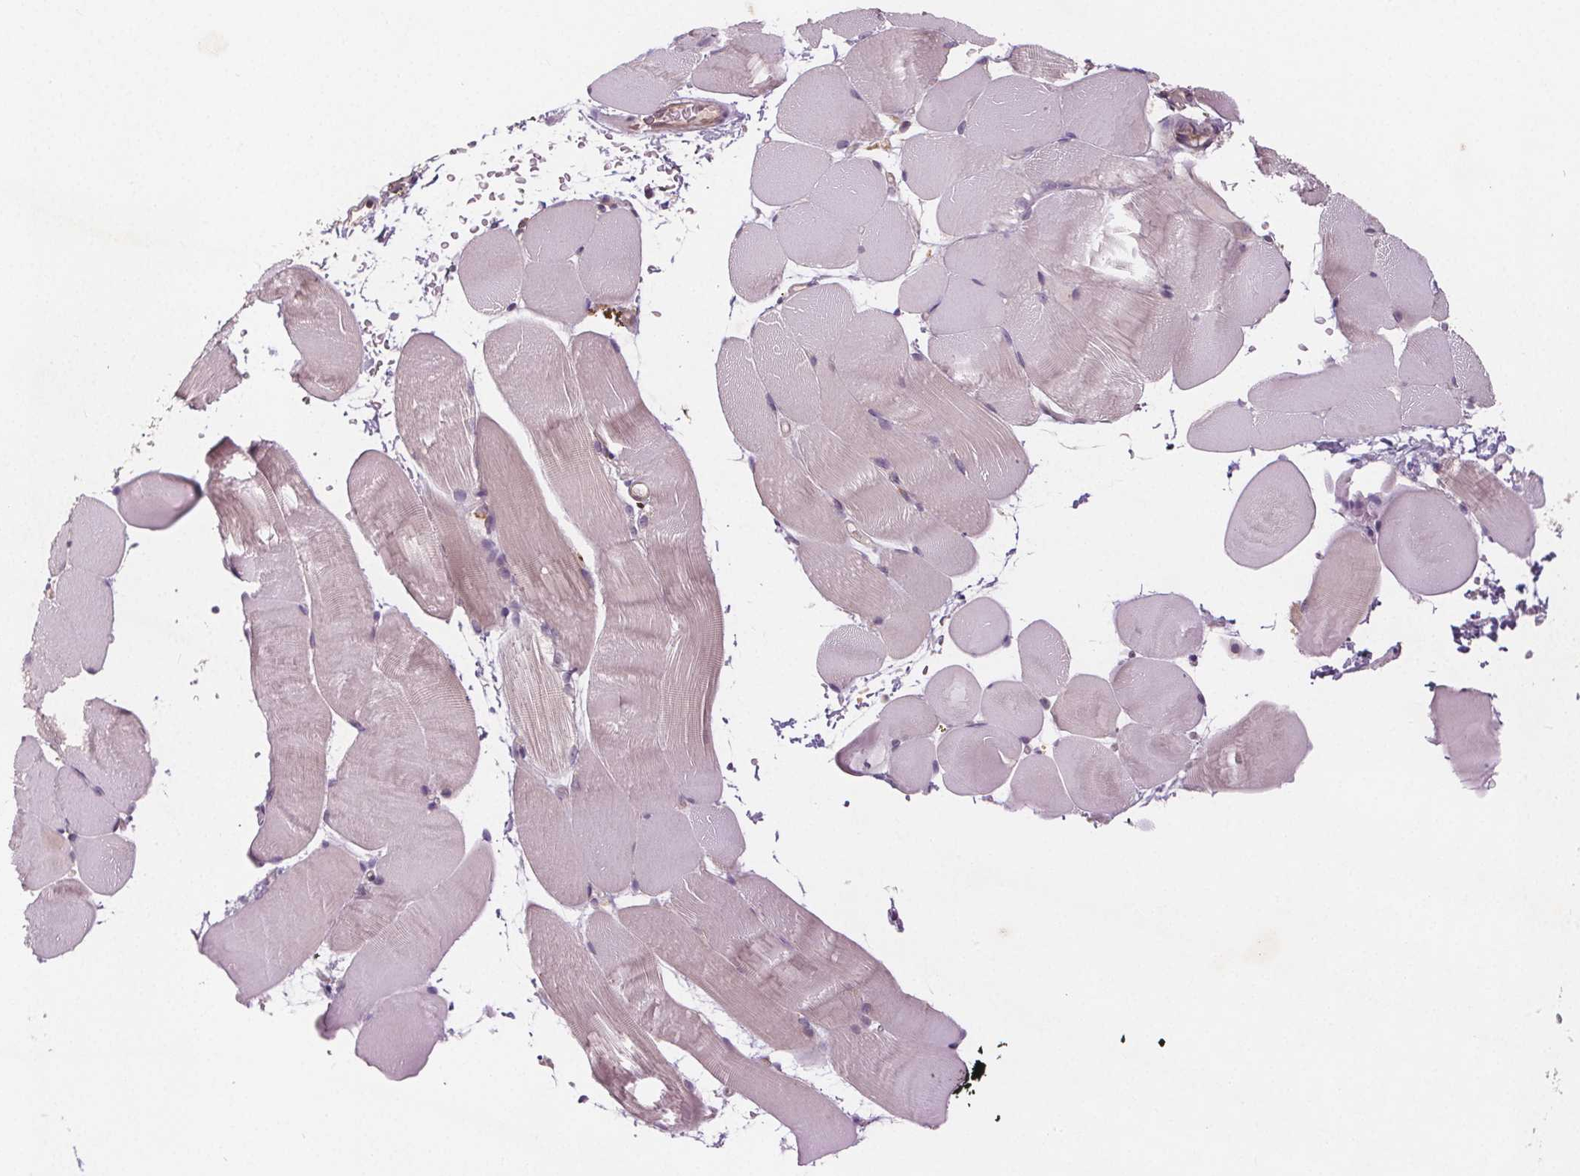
{"staining": {"intensity": "negative", "quantity": "none", "location": "none"}, "tissue": "skeletal muscle", "cell_type": "Myocytes", "image_type": "normal", "snomed": [{"axis": "morphology", "description": "Normal tissue, NOS"}, {"axis": "topography", "description": "Skeletal muscle"}], "caption": "DAB immunohistochemical staining of benign skeletal muscle demonstrates no significant expression in myocytes.", "gene": "TMEM80", "patient": {"sex": "female", "age": 37}}